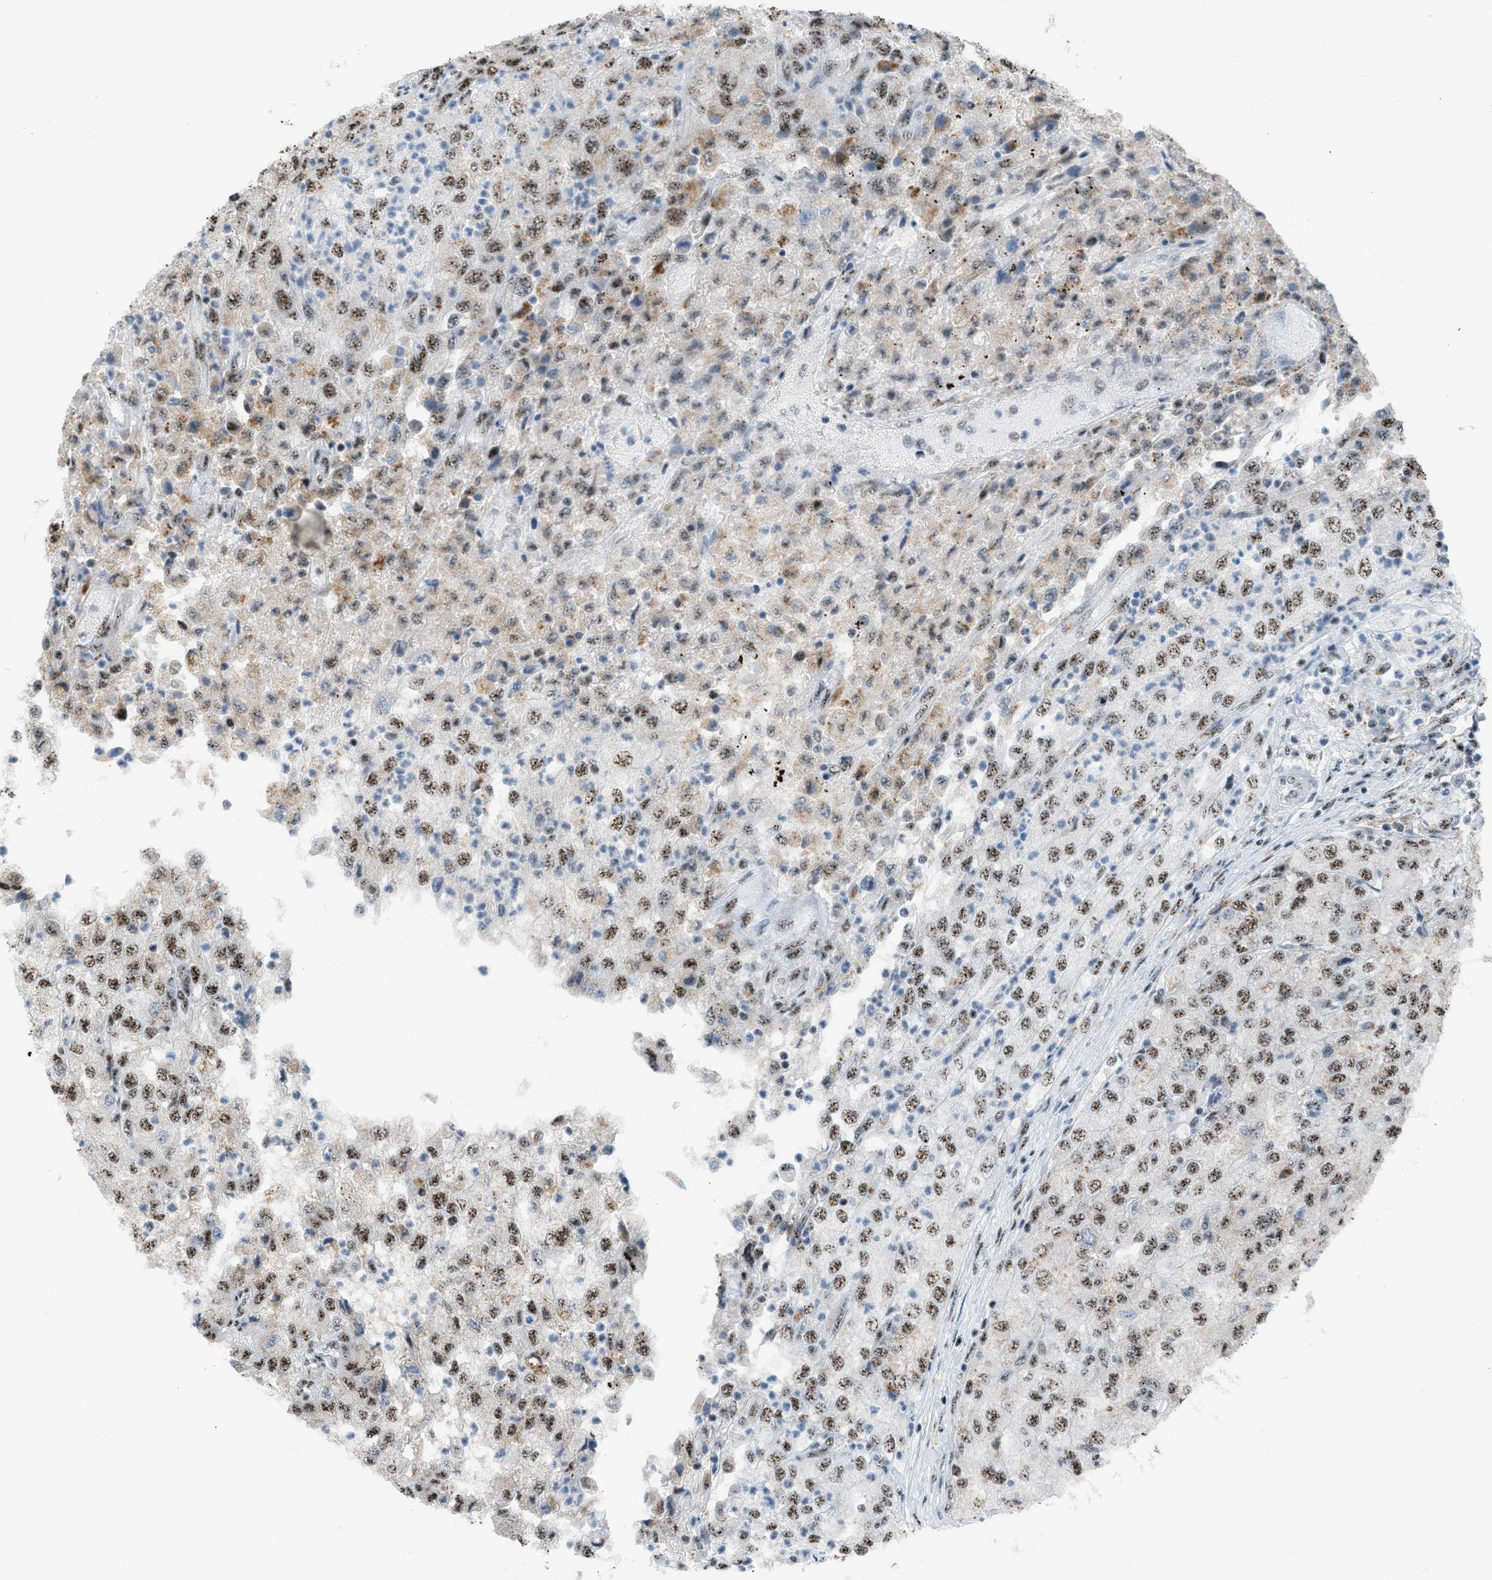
{"staining": {"intensity": "weak", "quantity": ">75%", "location": "nuclear"}, "tissue": "renal cancer", "cell_type": "Tumor cells", "image_type": "cancer", "snomed": [{"axis": "morphology", "description": "Adenocarcinoma, NOS"}, {"axis": "topography", "description": "Kidney"}], "caption": "Tumor cells reveal low levels of weak nuclear positivity in approximately >75% of cells in human renal cancer (adenocarcinoma). (IHC, brightfield microscopy, high magnification).", "gene": "CENPP", "patient": {"sex": "female", "age": 54}}